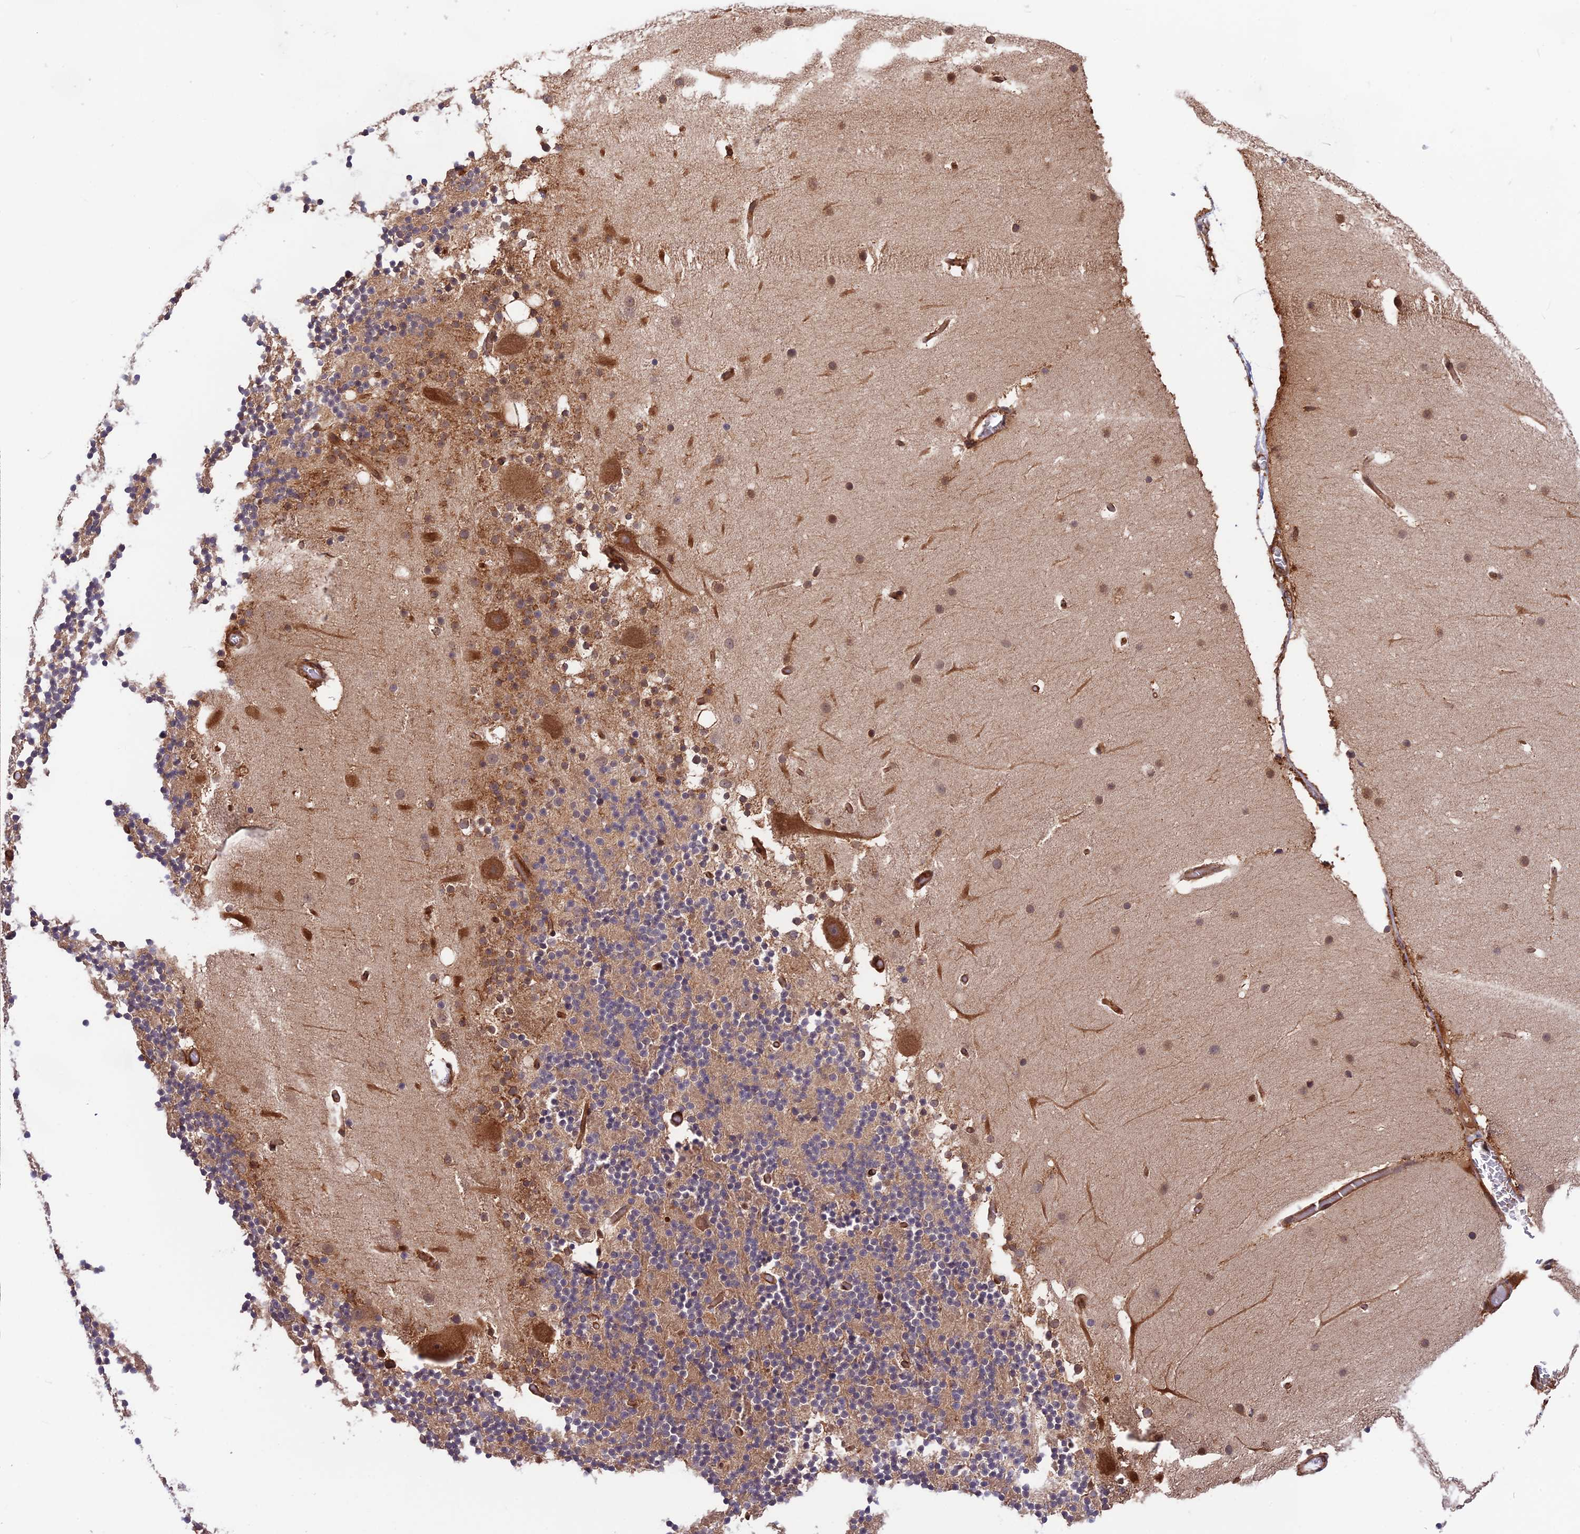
{"staining": {"intensity": "weak", "quantity": "<25%", "location": "cytoplasmic/membranous"}, "tissue": "cerebellum", "cell_type": "Cells in granular layer", "image_type": "normal", "snomed": [{"axis": "morphology", "description": "Normal tissue, NOS"}, {"axis": "topography", "description": "Cerebellum"}], "caption": "The micrograph reveals no significant positivity in cells in granular layer of cerebellum.", "gene": "WDR1", "patient": {"sex": "male", "age": 57}}